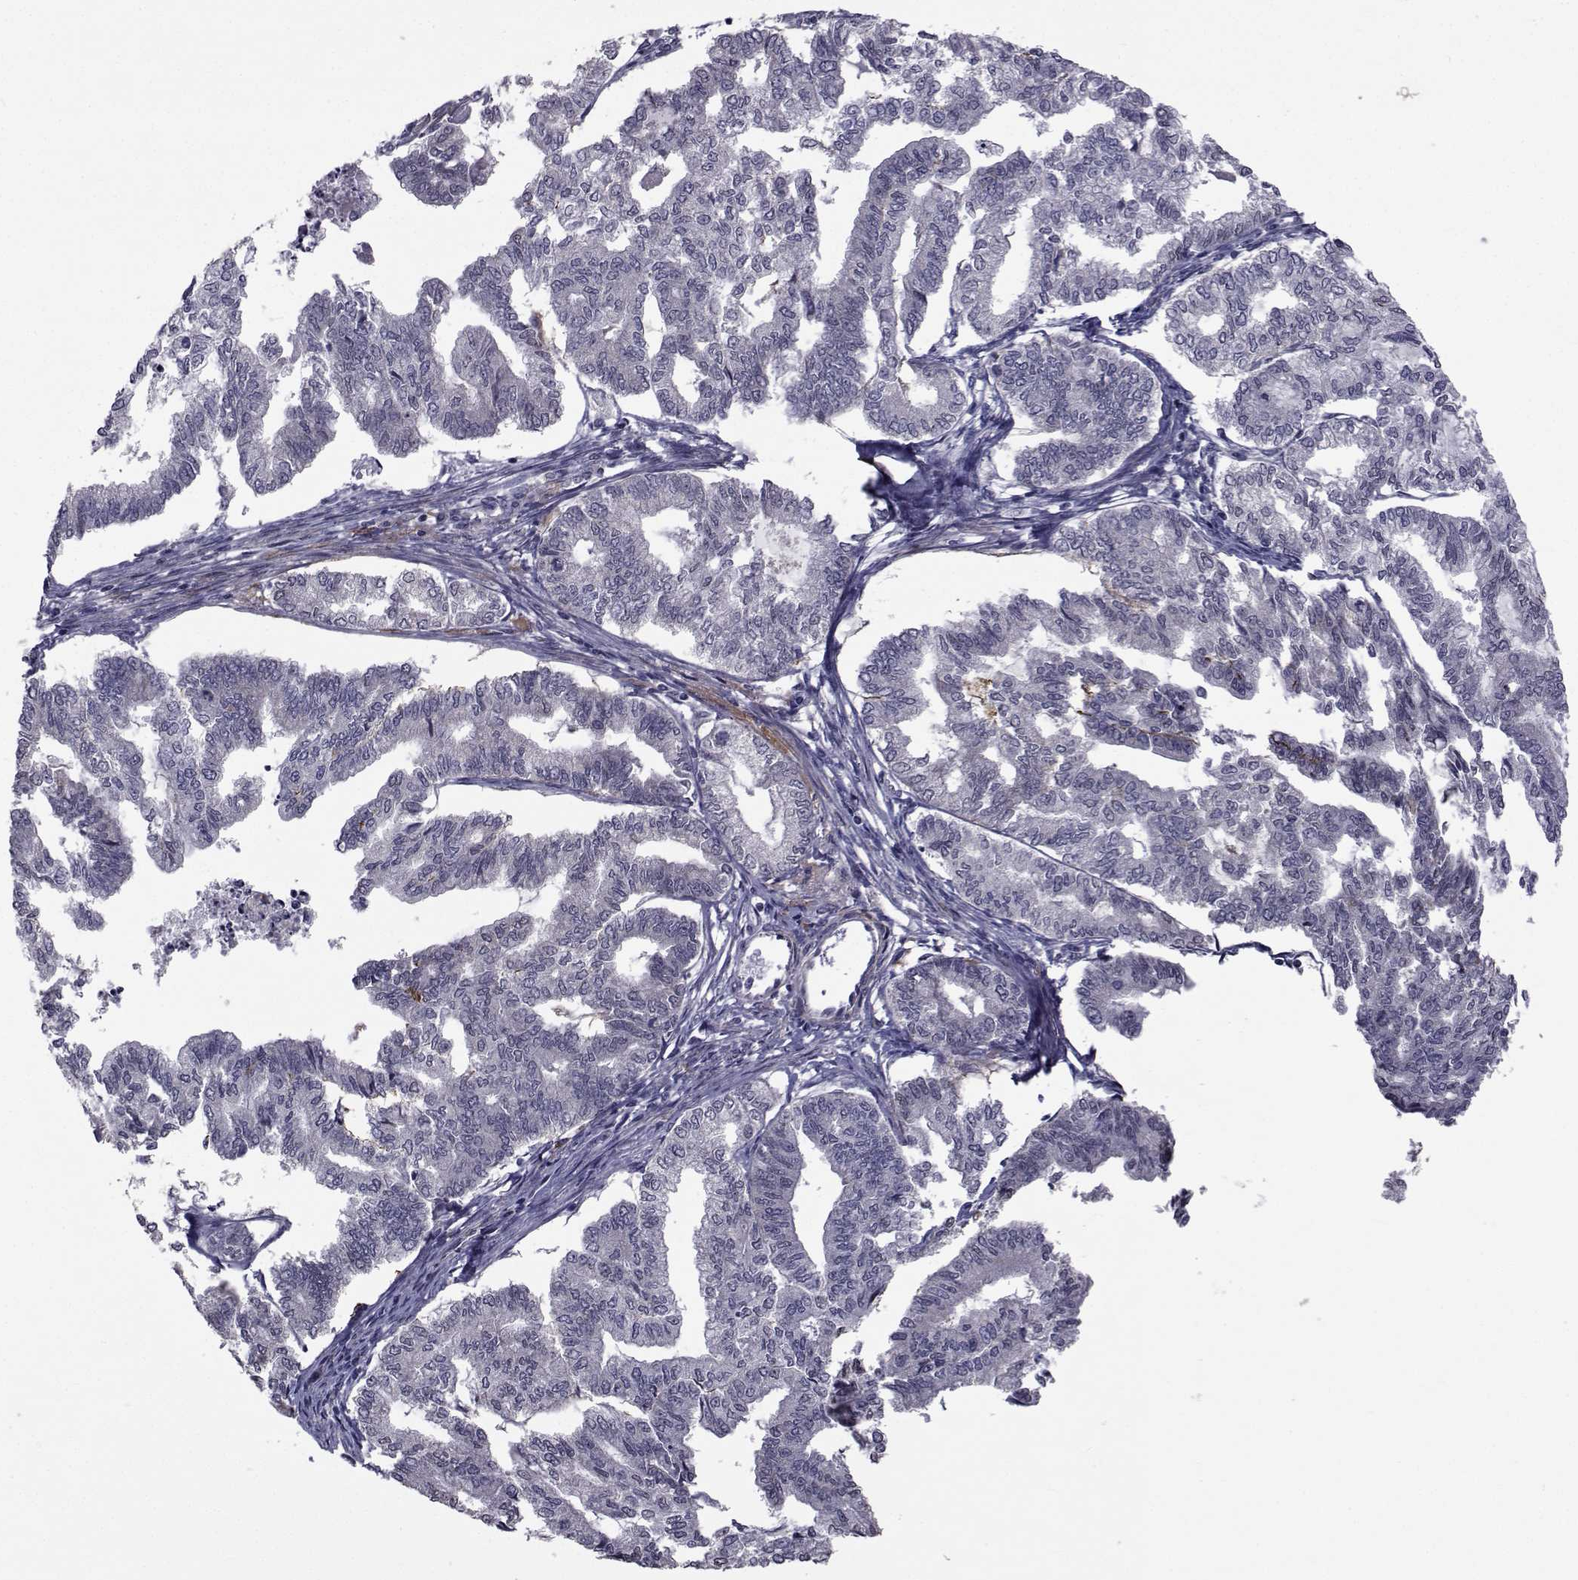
{"staining": {"intensity": "negative", "quantity": "none", "location": "none"}, "tissue": "endometrial cancer", "cell_type": "Tumor cells", "image_type": "cancer", "snomed": [{"axis": "morphology", "description": "Adenocarcinoma, NOS"}, {"axis": "topography", "description": "Endometrium"}], "caption": "This photomicrograph is of endometrial cancer (adenocarcinoma) stained with immunohistochemistry to label a protein in brown with the nuclei are counter-stained blue. There is no expression in tumor cells.", "gene": "CFAP74", "patient": {"sex": "female", "age": 79}}